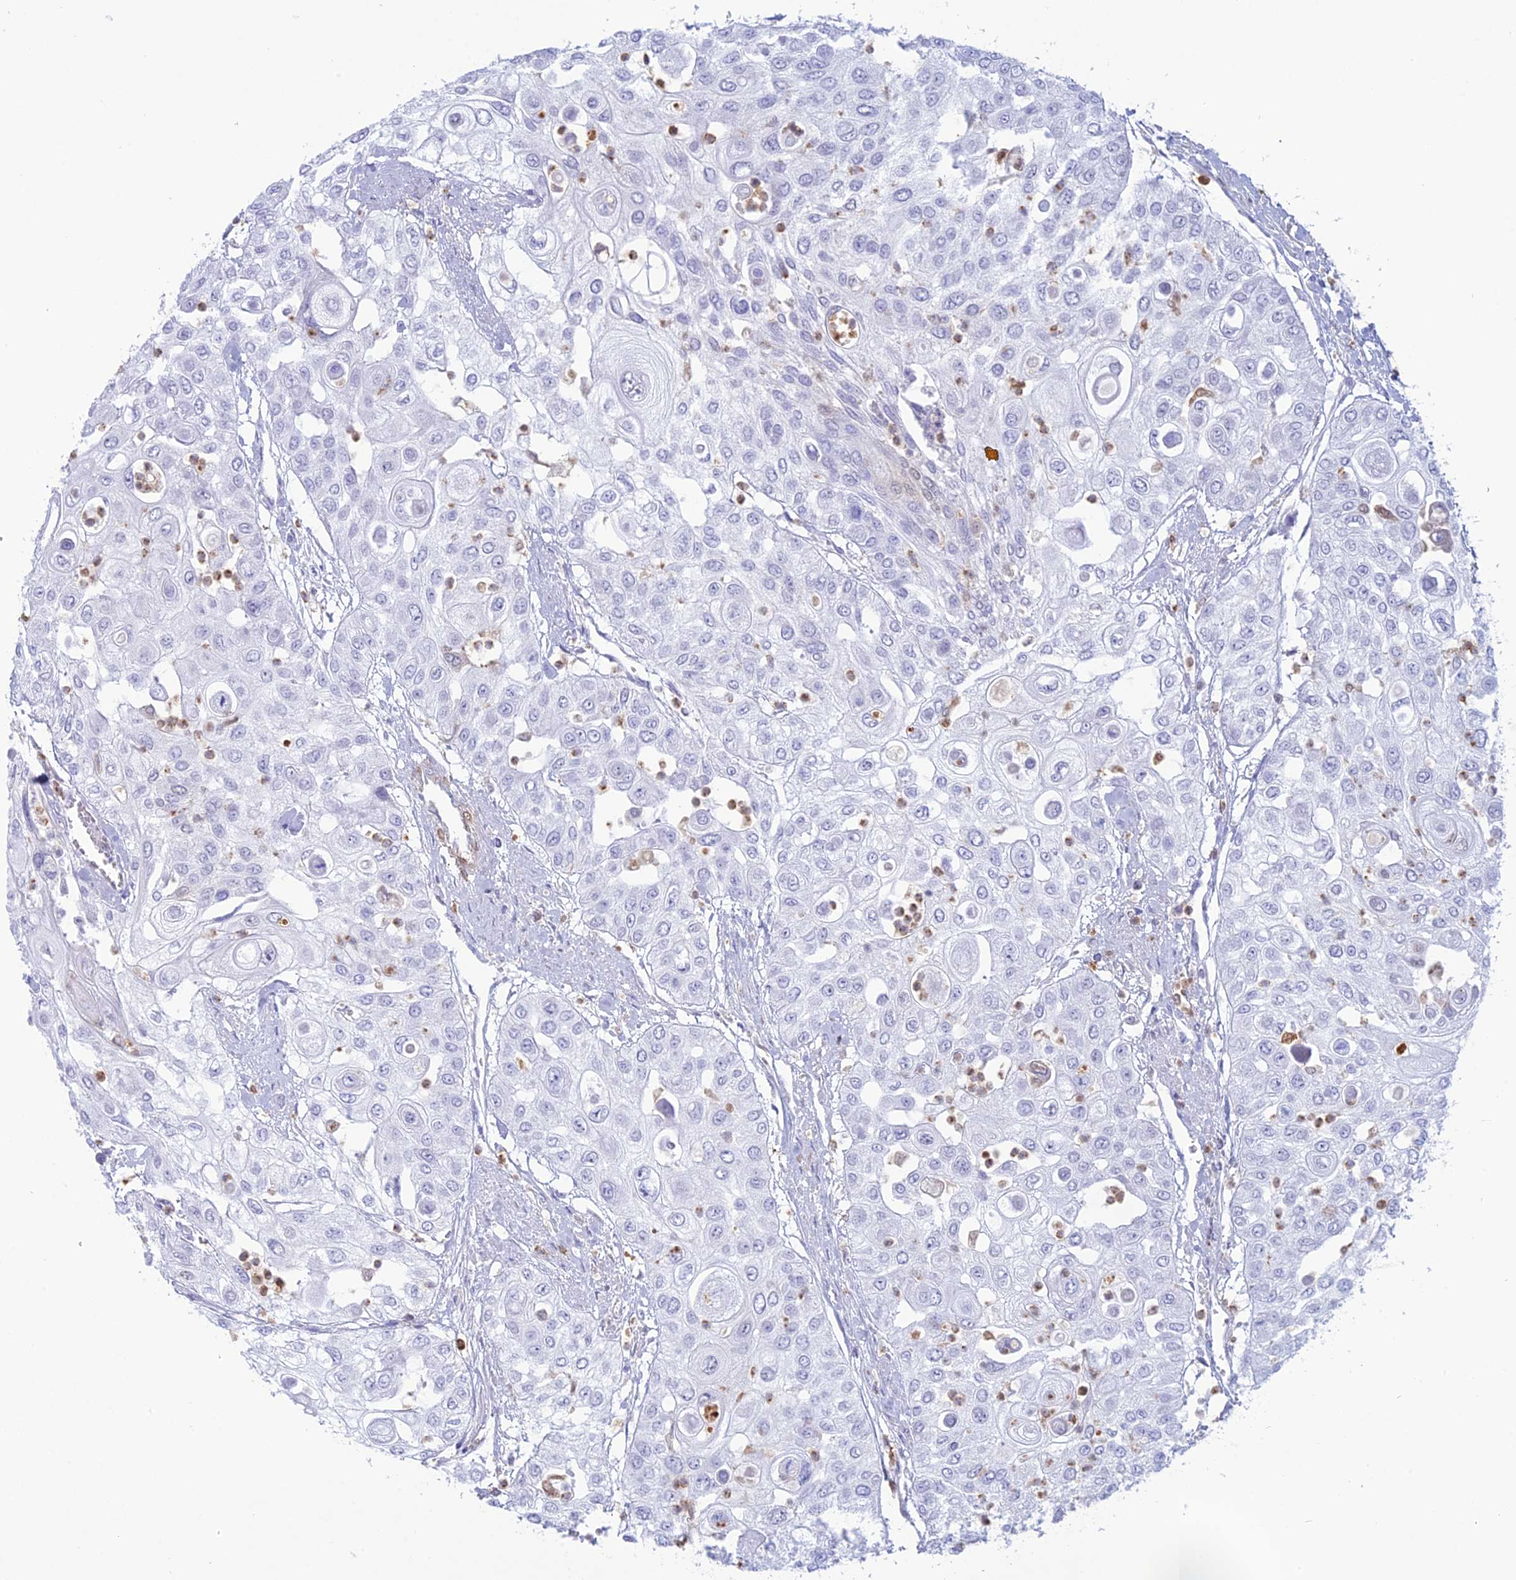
{"staining": {"intensity": "negative", "quantity": "none", "location": "none"}, "tissue": "urothelial cancer", "cell_type": "Tumor cells", "image_type": "cancer", "snomed": [{"axis": "morphology", "description": "Urothelial carcinoma, High grade"}, {"axis": "topography", "description": "Urinary bladder"}], "caption": "This is an immunohistochemistry photomicrograph of human urothelial cancer. There is no expression in tumor cells.", "gene": "PGBD4", "patient": {"sex": "female", "age": 79}}